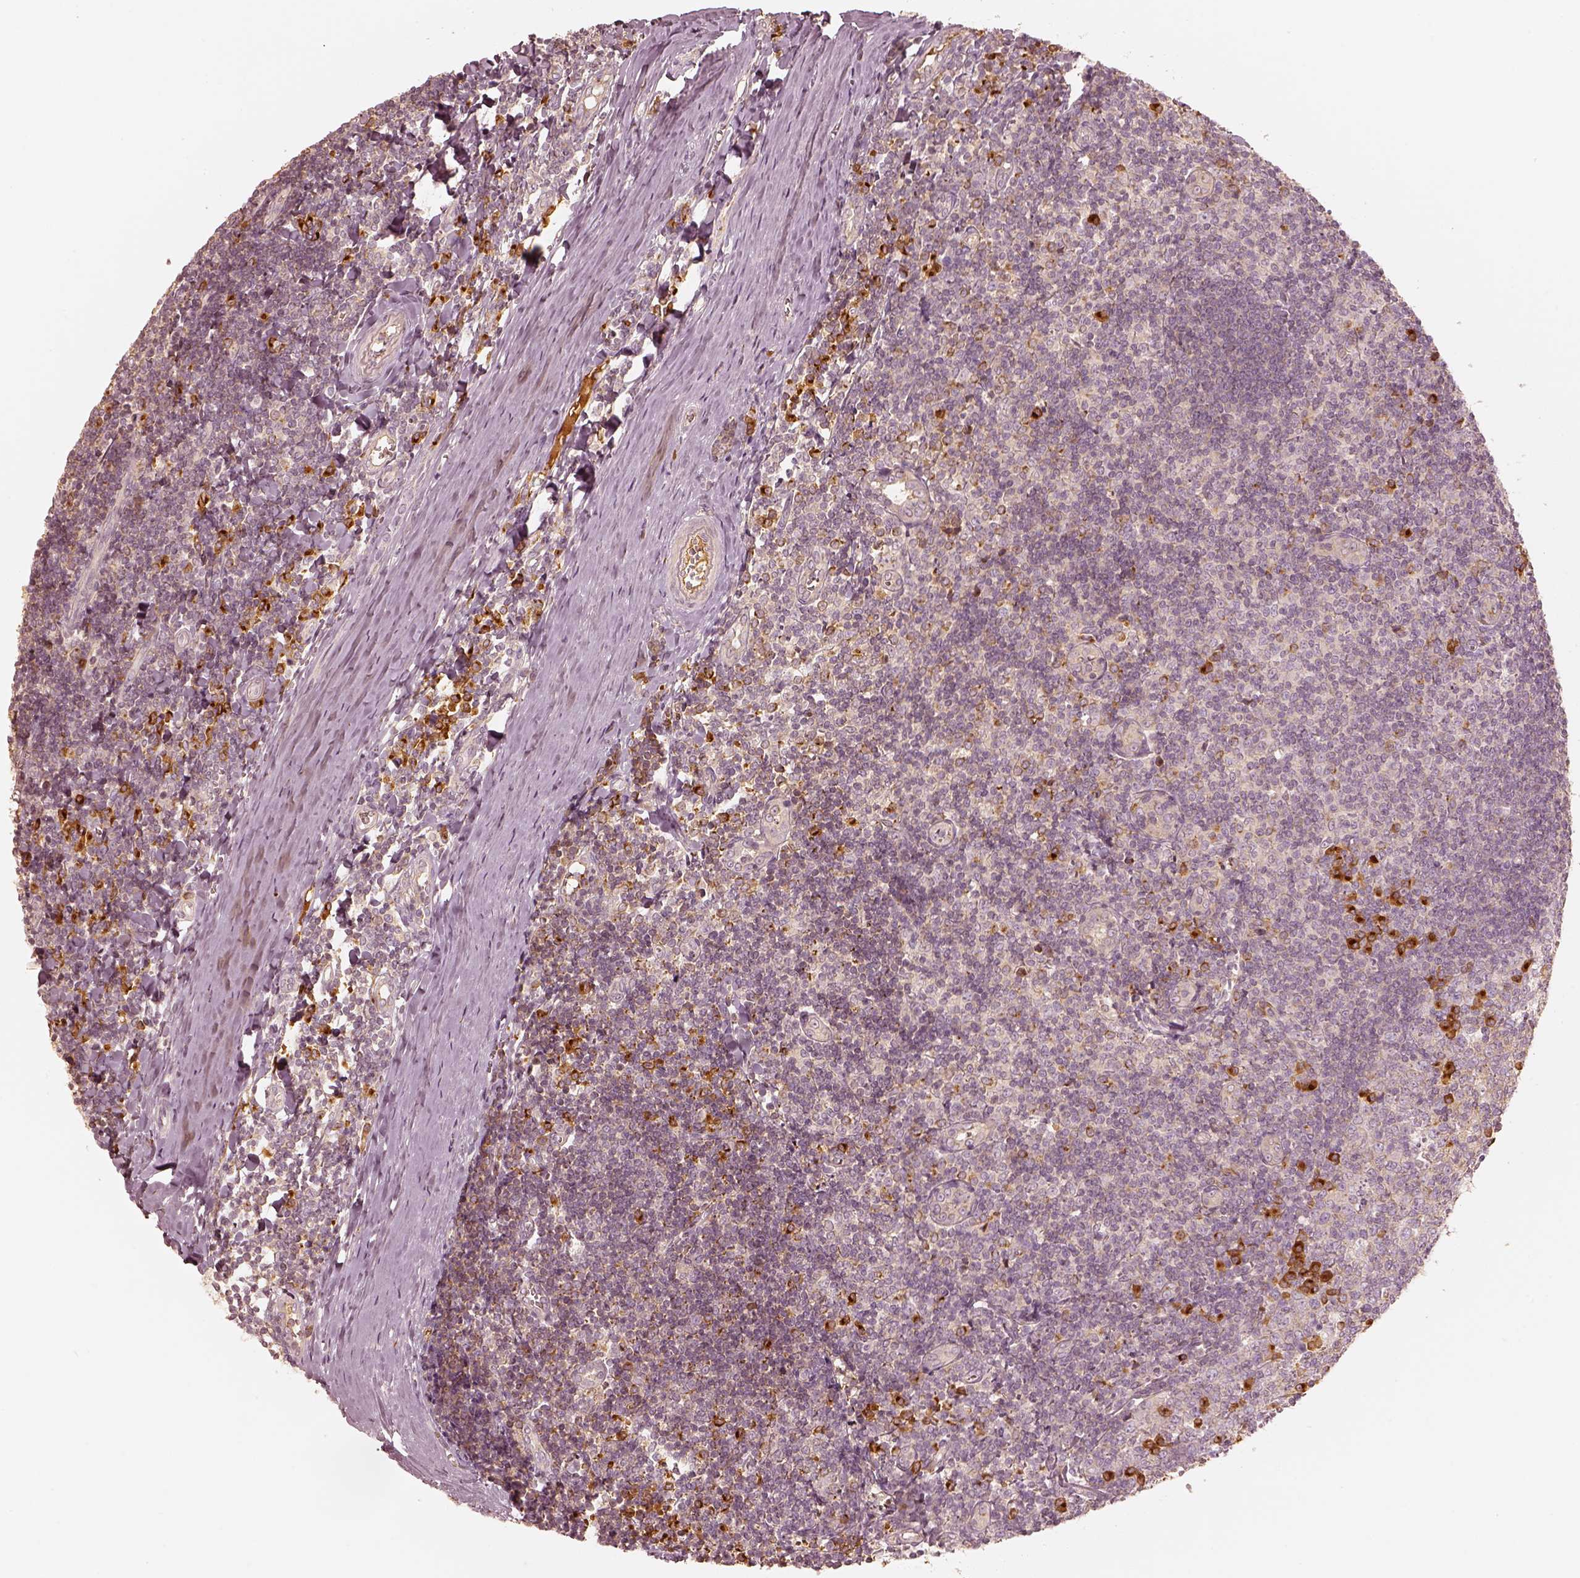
{"staining": {"intensity": "strong", "quantity": "<25%", "location": "cytoplasmic/membranous"}, "tissue": "tonsil", "cell_type": "Germinal center cells", "image_type": "normal", "snomed": [{"axis": "morphology", "description": "Normal tissue, NOS"}, {"axis": "topography", "description": "Tonsil"}], "caption": "Germinal center cells display medium levels of strong cytoplasmic/membranous positivity in approximately <25% of cells in unremarkable tonsil. (brown staining indicates protein expression, while blue staining denotes nuclei).", "gene": "GORASP2", "patient": {"sex": "female", "age": 12}}